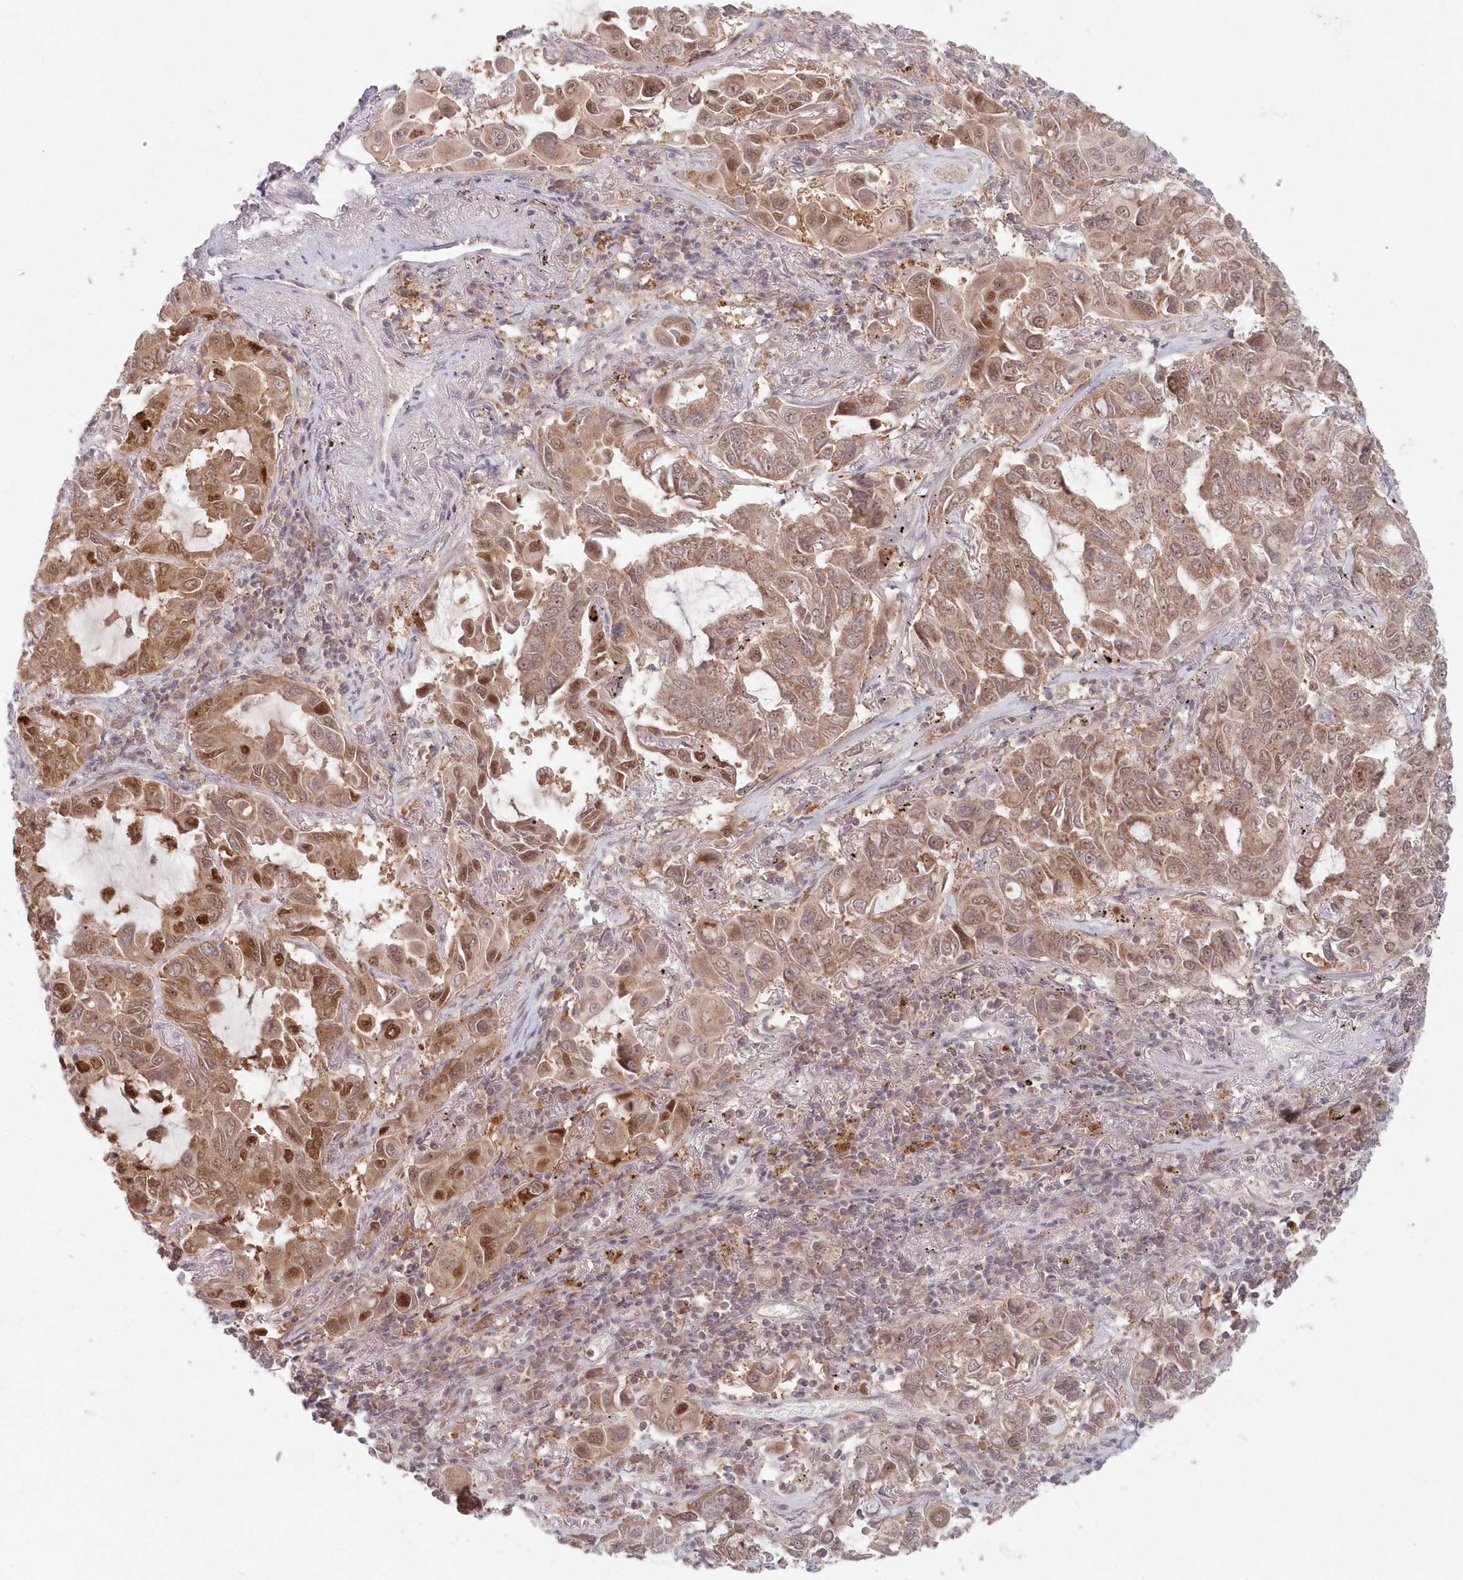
{"staining": {"intensity": "moderate", "quantity": ">75%", "location": "cytoplasmic/membranous,nuclear"}, "tissue": "lung cancer", "cell_type": "Tumor cells", "image_type": "cancer", "snomed": [{"axis": "morphology", "description": "Adenocarcinoma, NOS"}, {"axis": "topography", "description": "Lung"}], "caption": "Immunohistochemistry histopathology image of neoplastic tissue: lung cancer (adenocarcinoma) stained using immunohistochemistry (IHC) displays medium levels of moderate protein expression localized specifically in the cytoplasmic/membranous and nuclear of tumor cells, appearing as a cytoplasmic/membranous and nuclear brown color.", "gene": "ASCC1", "patient": {"sex": "male", "age": 64}}